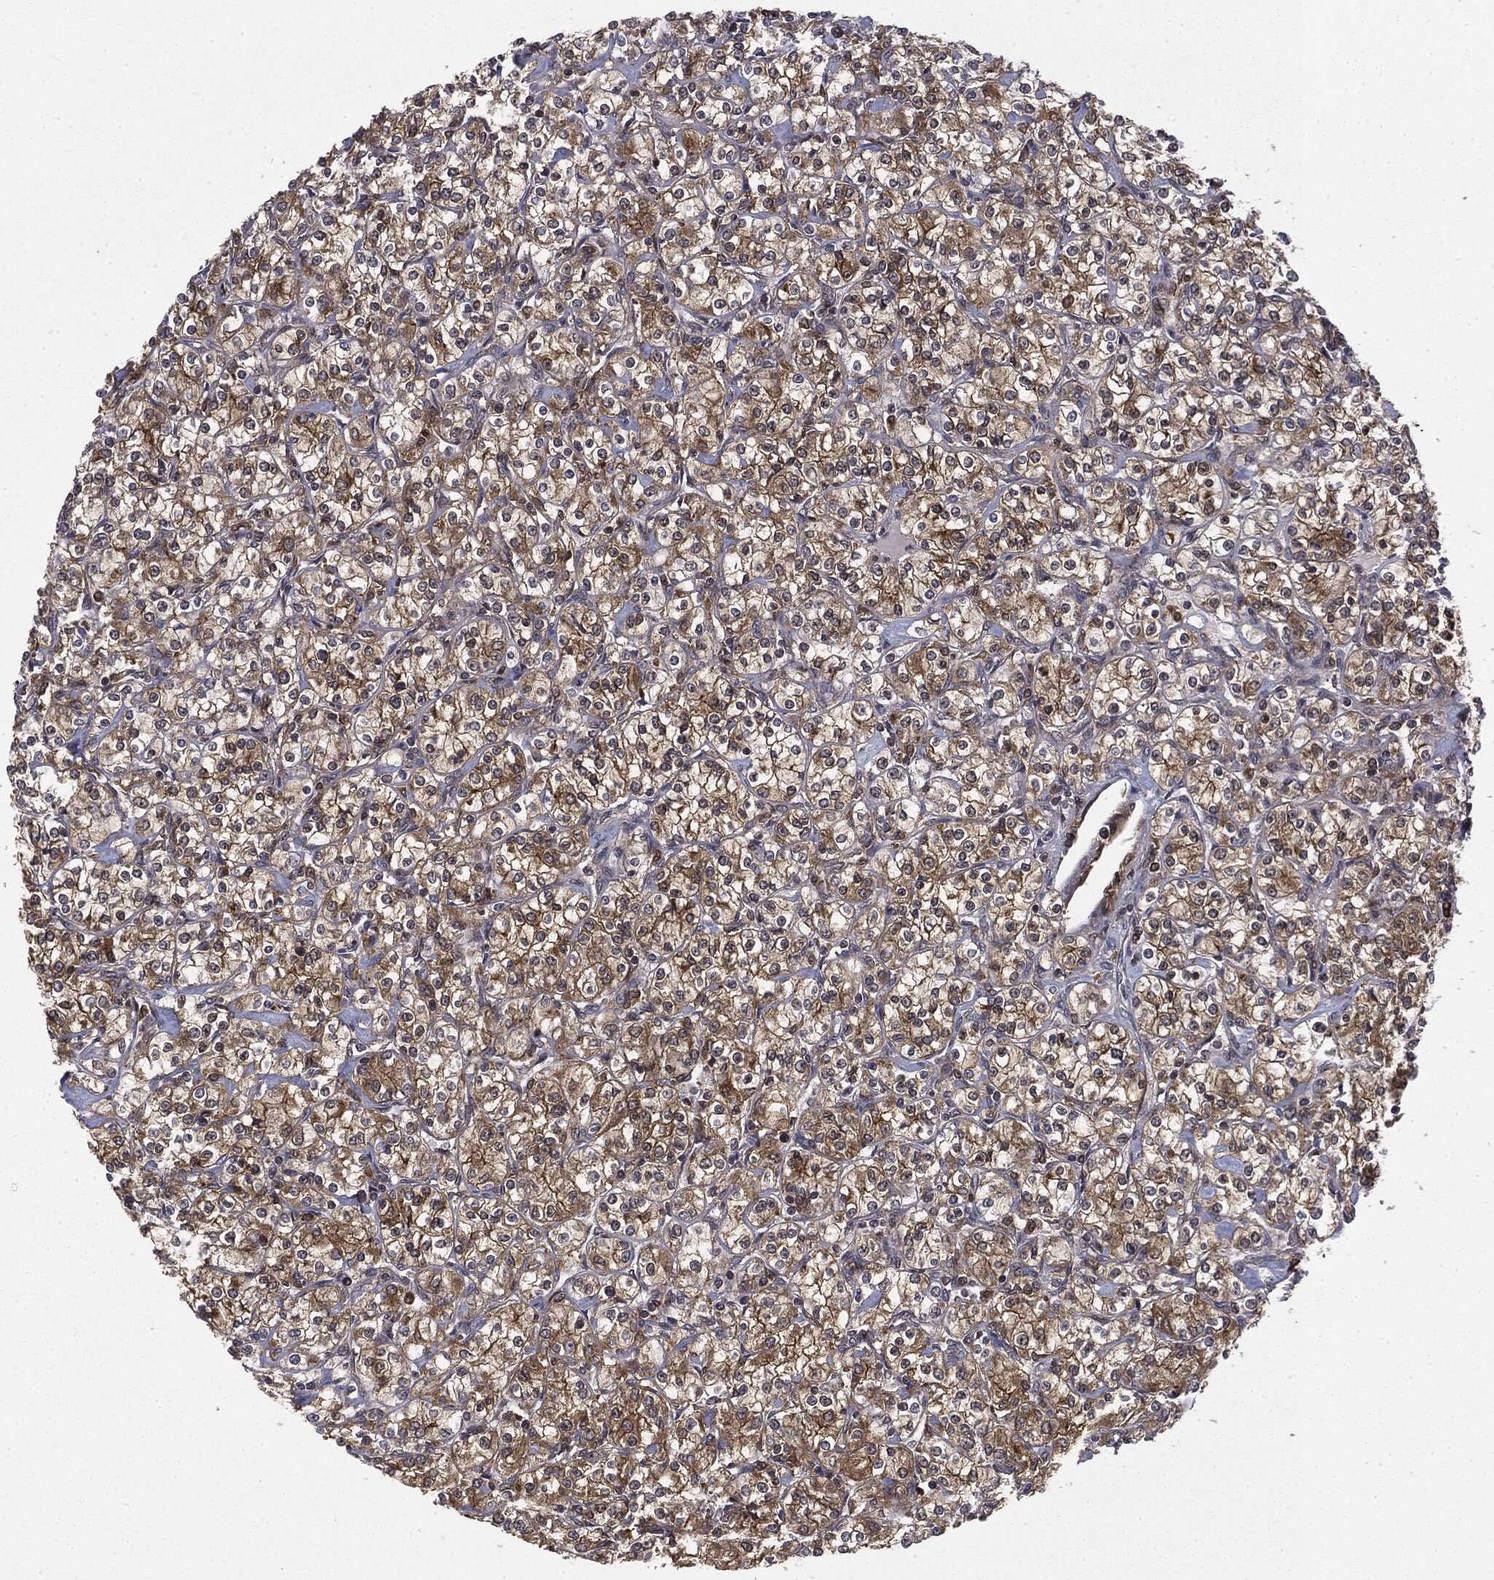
{"staining": {"intensity": "strong", "quantity": "25%-75%", "location": "cytoplasmic/membranous"}, "tissue": "renal cancer", "cell_type": "Tumor cells", "image_type": "cancer", "snomed": [{"axis": "morphology", "description": "Adenocarcinoma, NOS"}, {"axis": "topography", "description": "Kidney"}], "caption": "High-power microscopy captured an immunohistochemistry micrograph of renal cancer, revealing strong cytoplasmic/membranous expression in approximately 25%-75% of tumor cells.", "gene": "SNX5", "patient": {"sex": "male", "age": 77}}